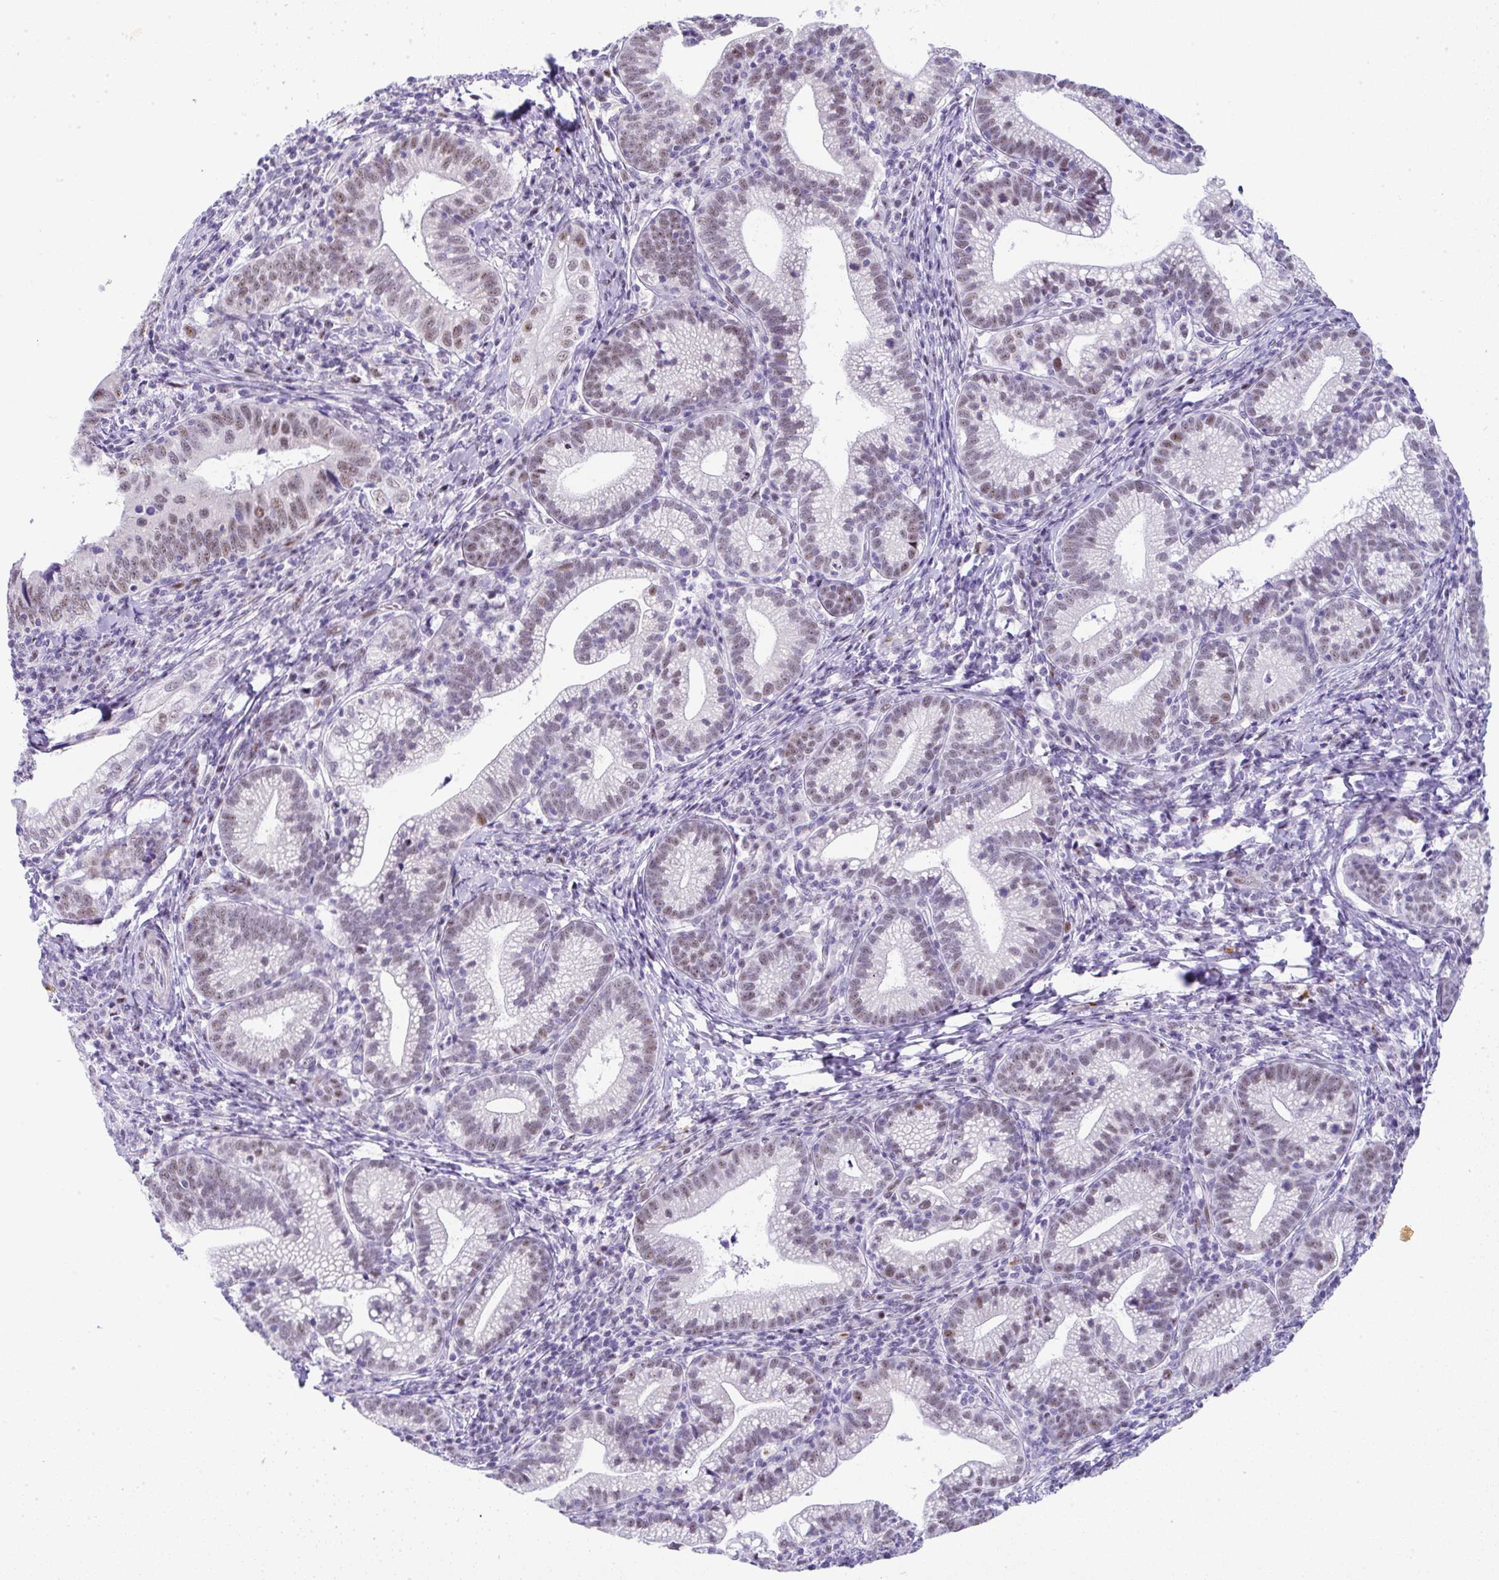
{"staining": {"intensity": "moderate", "quantity": "25%-75%", "location": "nuclear"}, "tissue": "cervical cancer", "cell_type": "Tumor cells", "image_type": "cancer", "snomed": [{"axis": "morphology", "description": "Normal tissue, NOS"}, {"axis": "morphology", "description": "Adenocarcinoma, NOS"}, {"axis": "topography", "description": "Cervix"}], "caption": "A high-resolution image shows immunohistochemistry (IHC) staining of cervical cancer, which reveals moderate nuclear expression in about 25%-75% of tumor cells.", "gene": "NR1D2", "patient": {"sex": "female", "age": 44}}